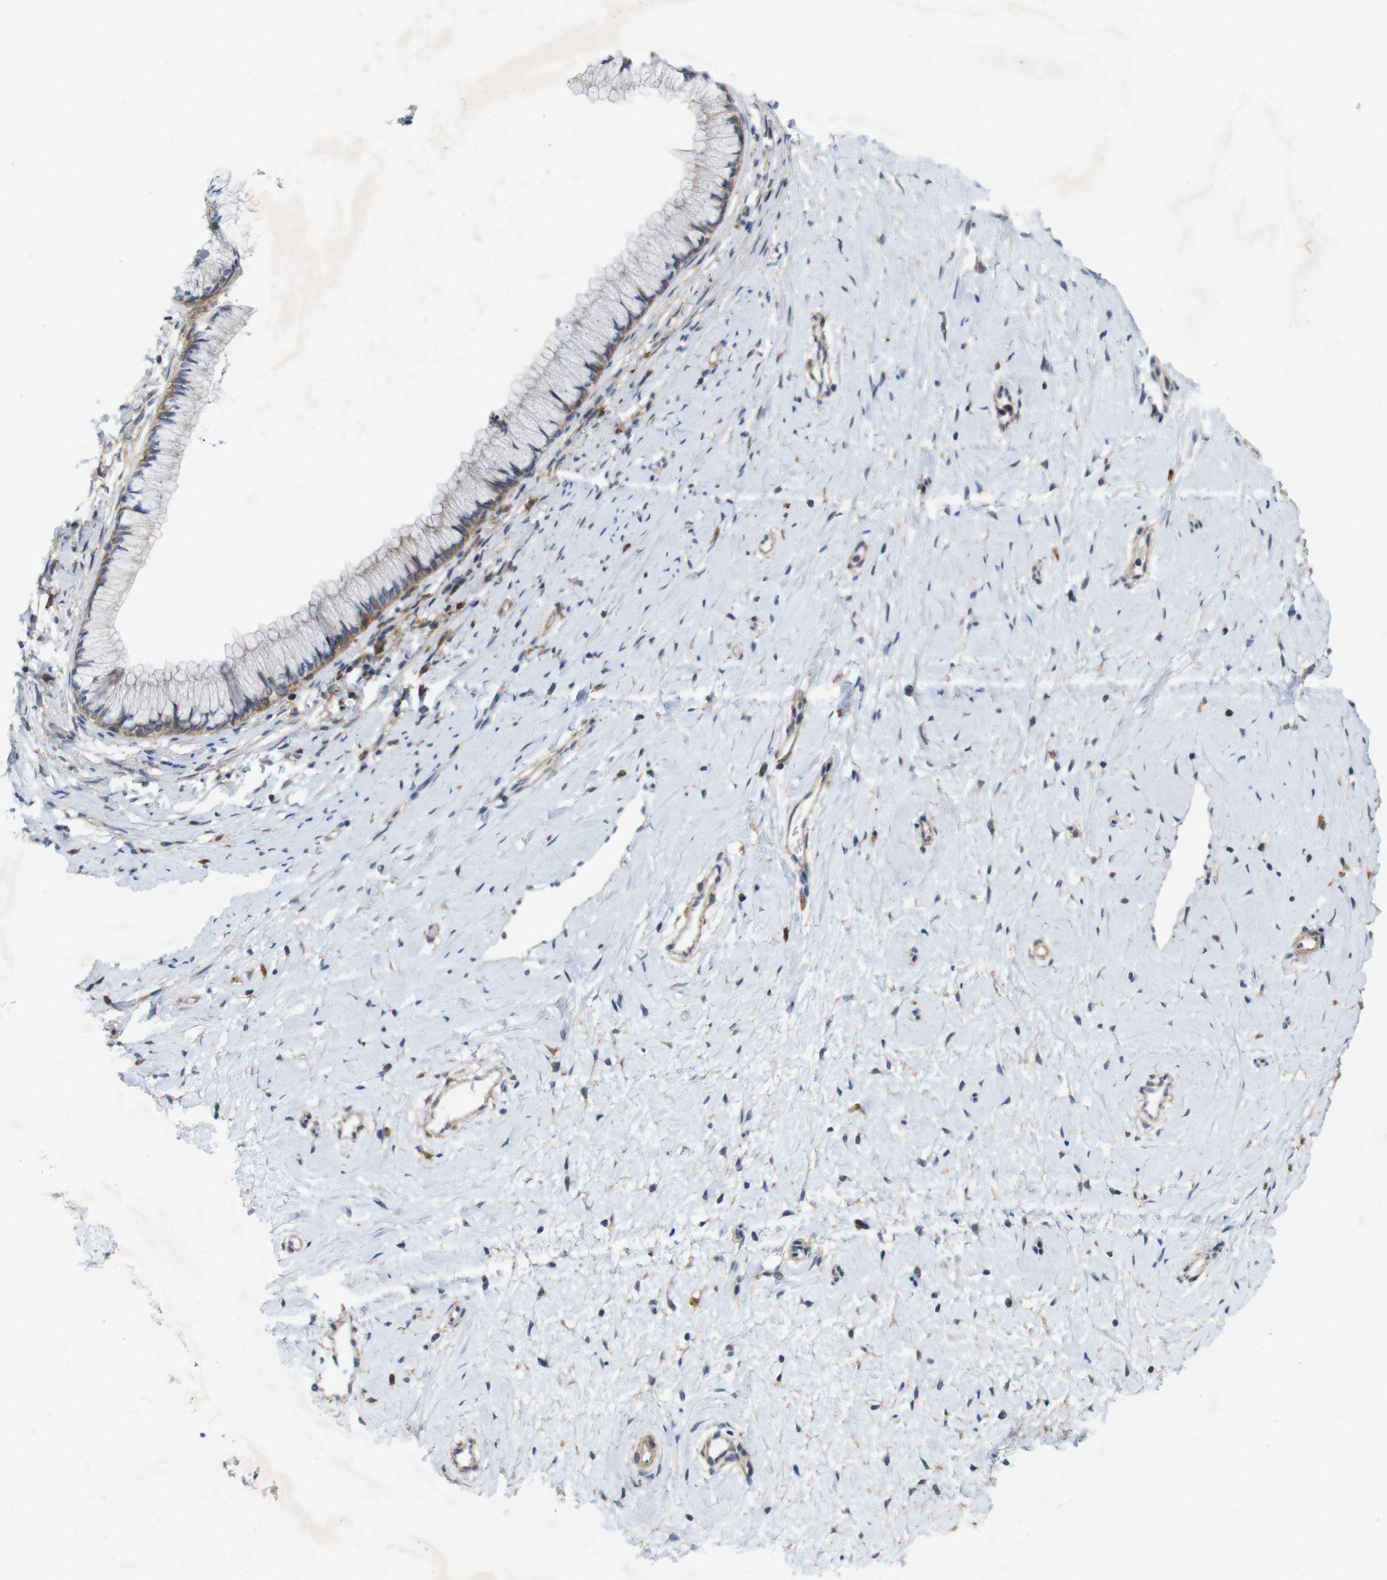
{"staining": {"intensity": "moderate", "quantity": ">75%", "location": "cytoplasmic/membranous"}, "tissue": "cervix", "cell_type": "Glandular cells", "image_type": "normal", "snomed": [{"axis": "morphology", "description": "Normal tissue, NOS"}, {"axis": "topography", "description": "Cervix"}], "caption": "Immunohistochemical staining of benign human cervix reveals moderate cytoplasmic/membranous protein expression in about >75% of glandular cells. The staining is performed using DAB (3,3'-diaminobenzidine) brown chromogen to label protein expression. The nuclei are counter-stained blue using hematoxylin.", "gene": "SIGLEC8", "patient": {"sex": "female", "age": 39}}